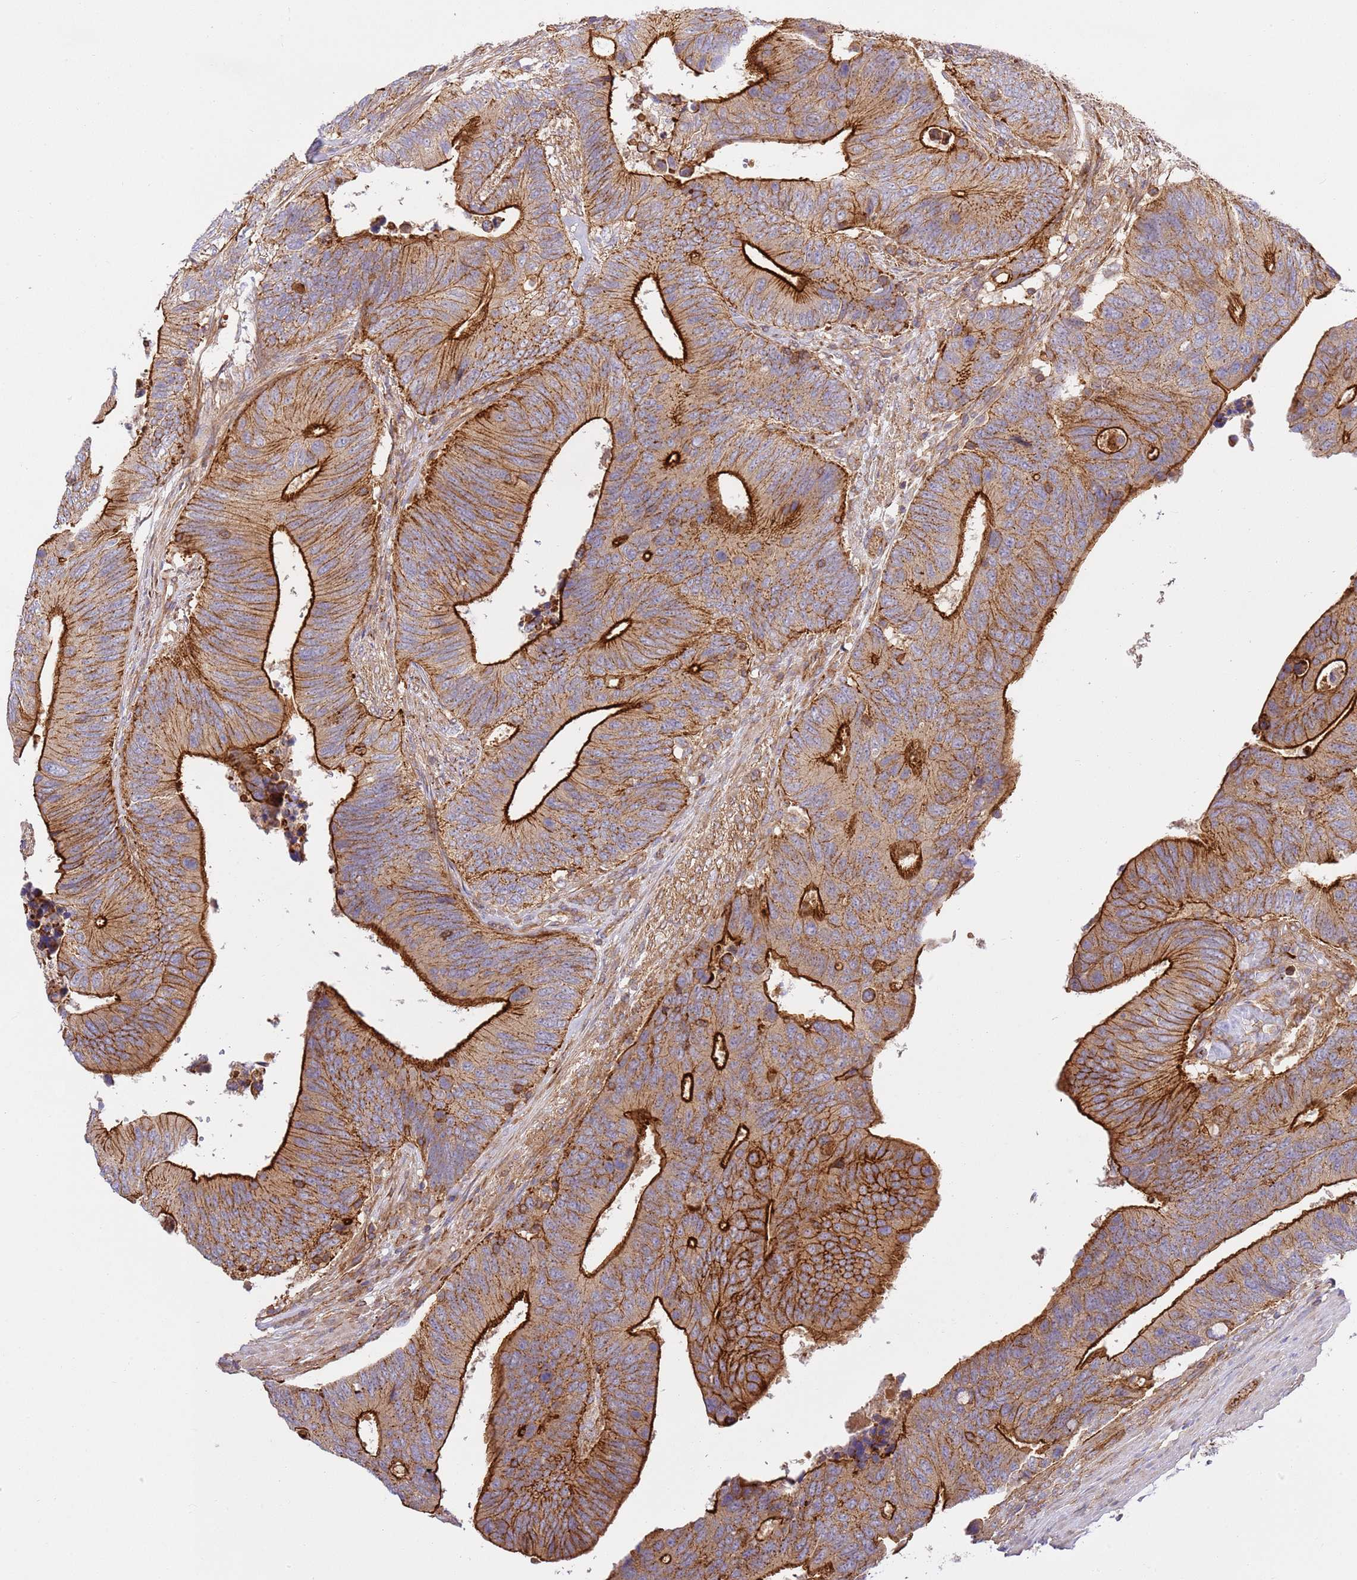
{"staining": {"intensity": "strong", "quantity": ">75%", "location": "cytoplasmic/membranous"}, "tissue": "colorectal cancer", "cell_type": "Tumor cells", "image_type": "cancer", "snomed": [{"axis": "morphology", "description": "Adenocarcinoma, NOS"}, {"axis": "topography", "description": "Colon"}], "caption": "IHC histopathology image of neoplastic tissue: human colorectal cancer (adenocarcinoma) stained using IHC displays high levels of strong protein expression localized specifically in the cytoplasmic/membranous of tumor cells, appearing as a cytoplasmic/membranous brown color.", "gene": "EFCAB8", "patient": {"sex": "male", "age": 87}}